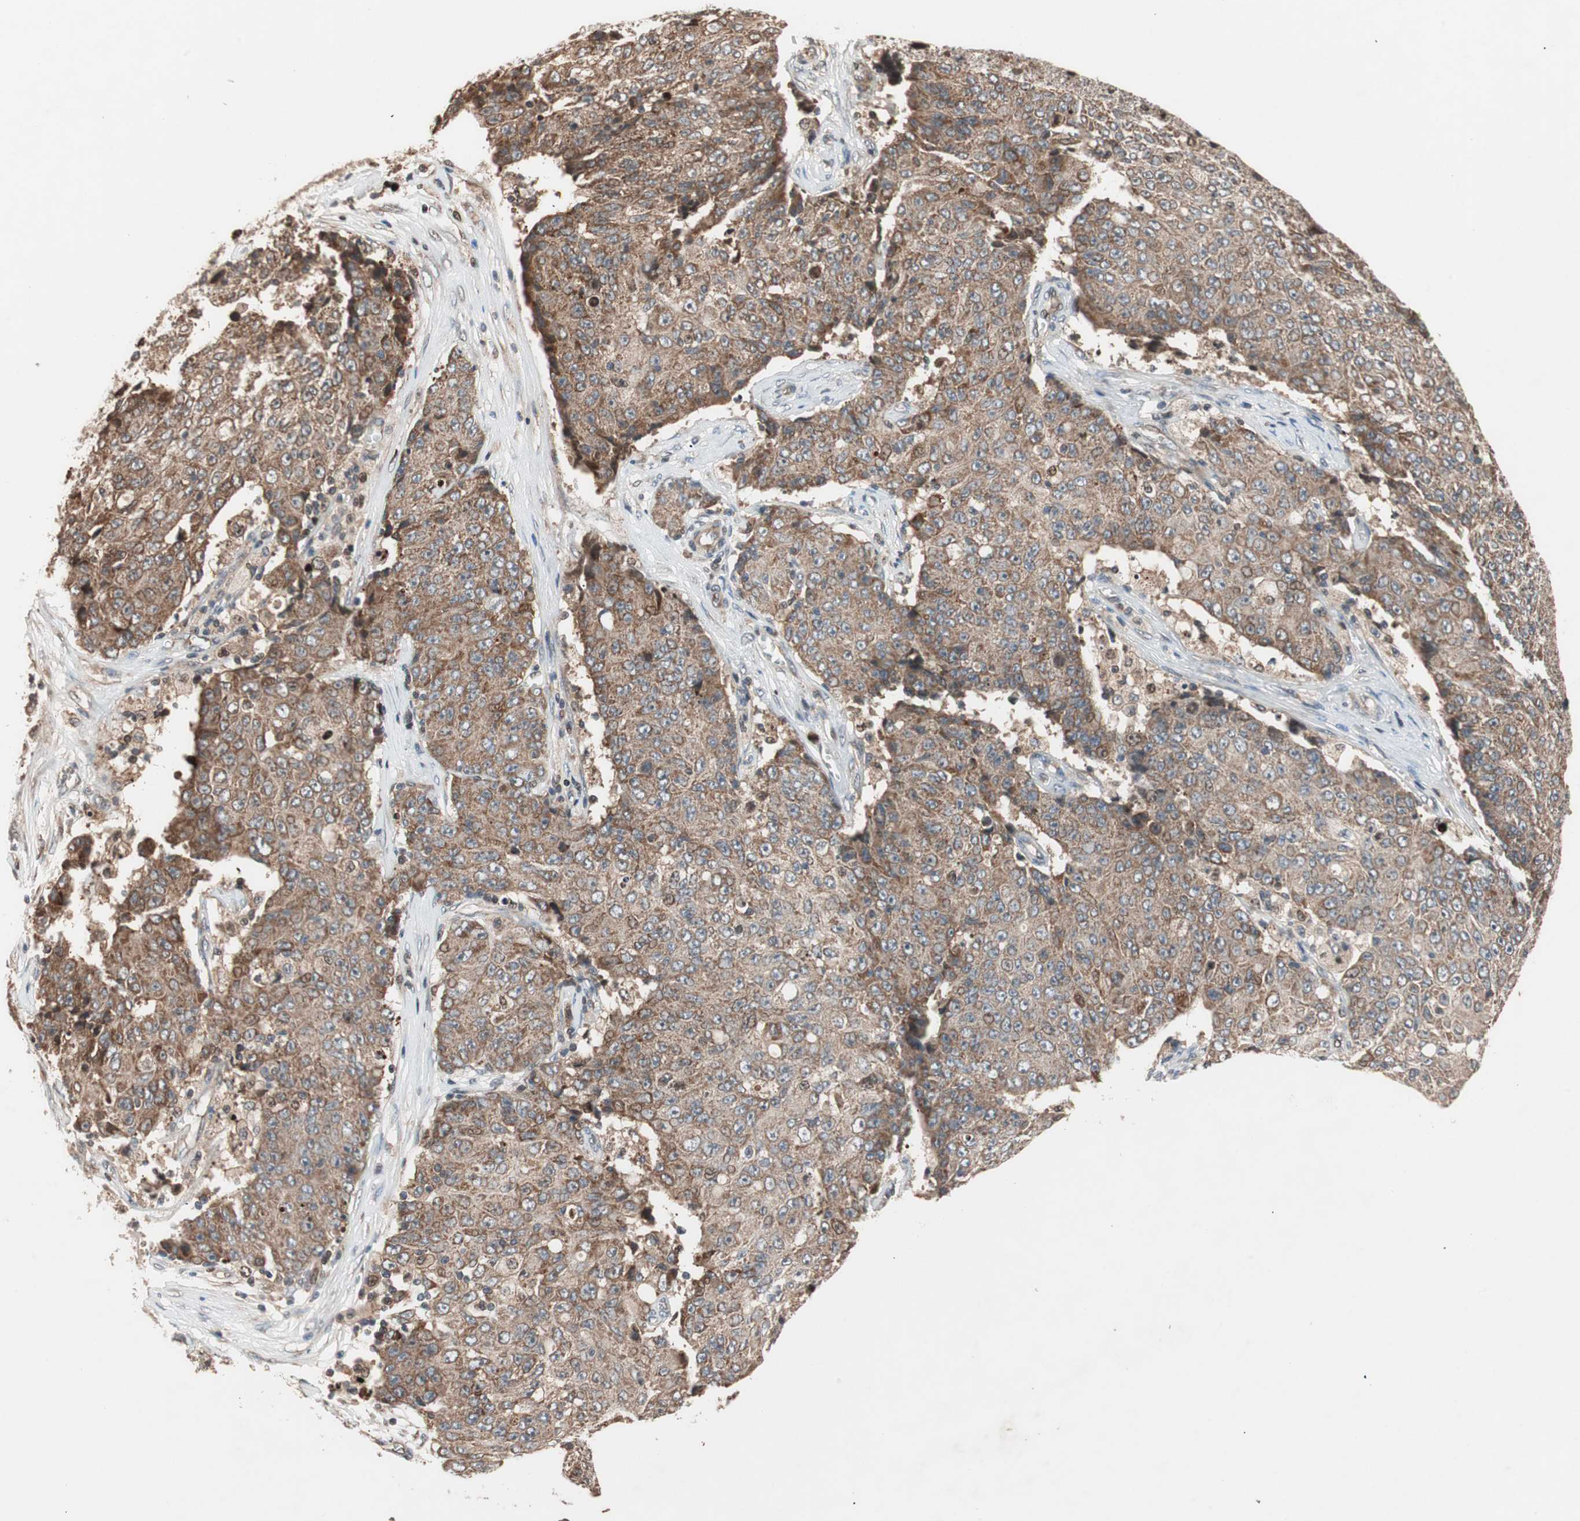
{"staining": {"intensity": "moderate", "quantity": ">75%", "location": "cytoplasmic/membranous"}, "tissue": "ovarian cancer", "cell_type": "Tumor cells", "image_type": "cancer", "snomed": [{"axis": "morphology", "description": "Carcinoma, endometroid"}, {"axis": "topography", "description": "Ovary"}], "caption": "Brown immunohistochemical staining in ovarian endometroid carcinoma shows moderate cytoplasmic/membranous expression in about >75% of tumor cells.", "gene": "NF2", "patient": {"sex": "female", "age": 42}}